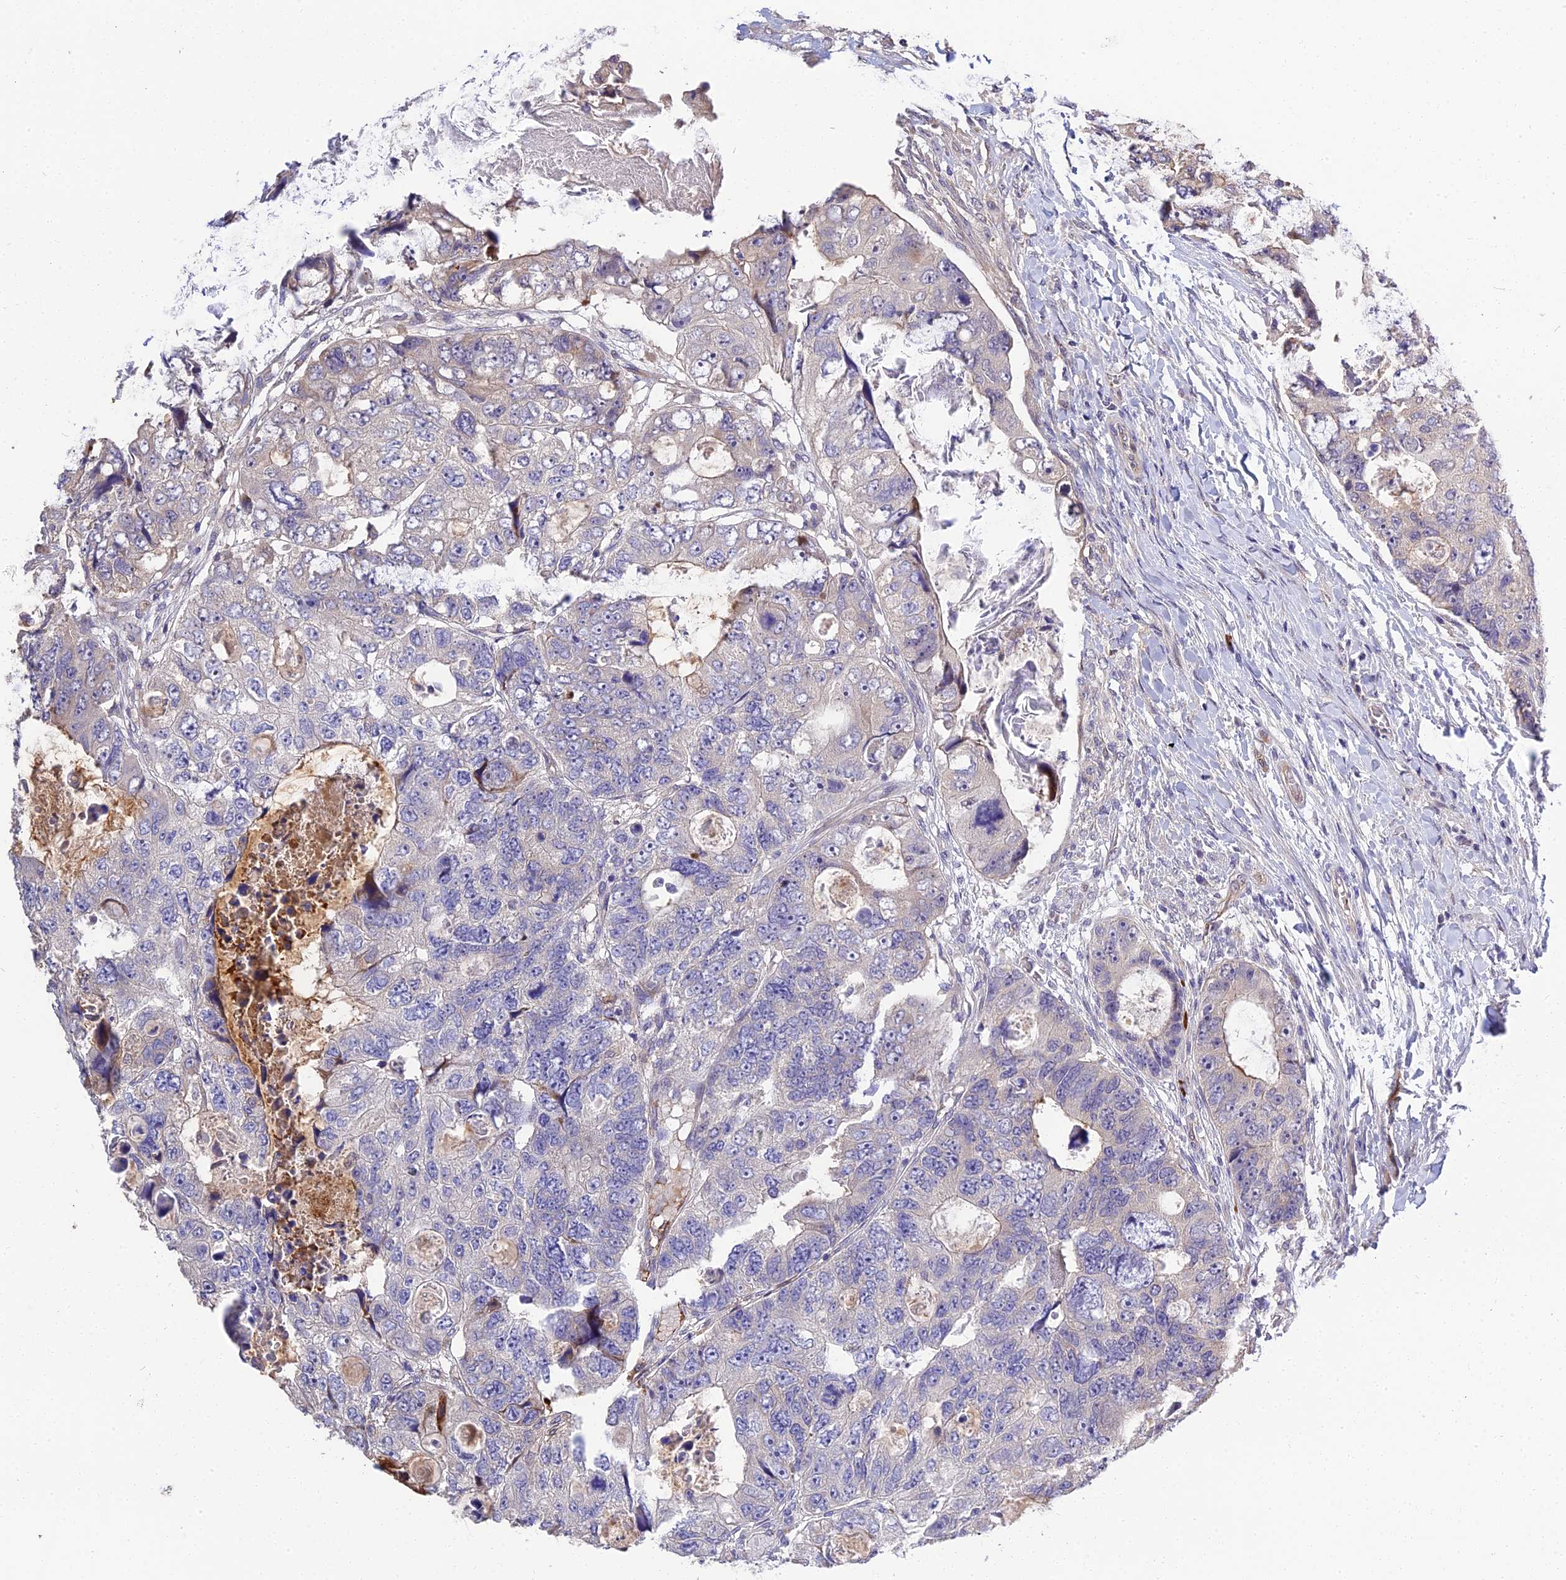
{"staining": {"intensity": "weak", "quantity": "<25%", "location": "cytoplasmic/membranous"}, "tissue": "colorectal cancer", "cell_type": "Tumor cells", "image_type": "cancer", "snomed": [{"axis": "morphology", "description": "Adenocarcinoma, NOS"}, {"axis": "topography", "description": "Rectum"}], "caption": "This image is of colorectal cancer (adenocarcinoma) stained with IHC to label a protein in brown with the nuclei are counter-stained blue. There is no staining in tumor cells.", "gene": "MFSD2A", "patient": {"sex": "male", "age": 59}}